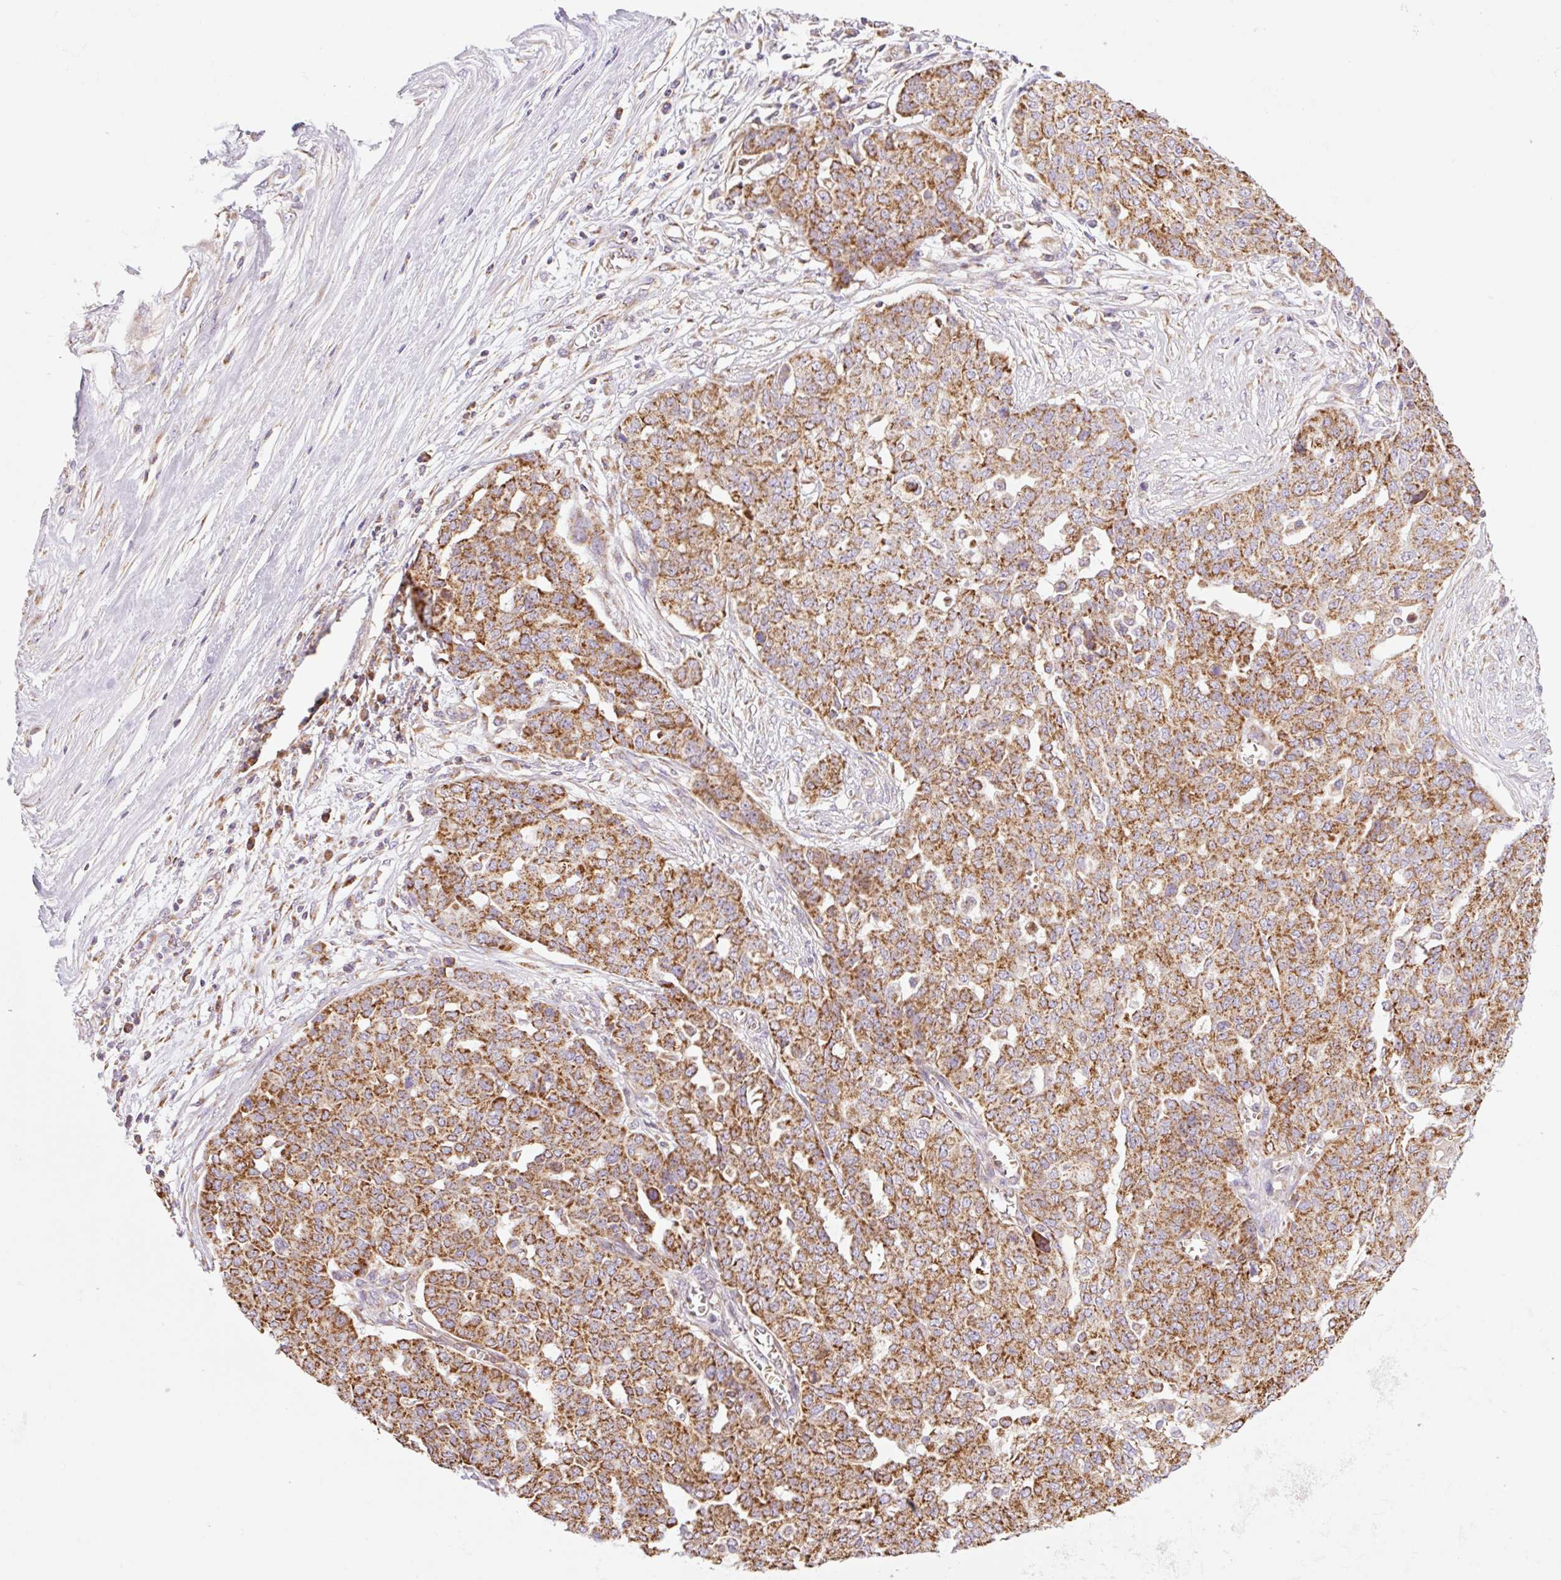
{"staining": {"intensity": "strong", "quantity": ">75%", "location": "cytoplasmic/membranous"}, "tissue": "ovarian cancer", "cell_type": "Tumor cells", "image_type": "cancer", "snomed": [{"axis": "morphology", "description": "Cystadenocarcinoma, serous, NOS"}, {"axis": "topography", "description": "Soft tissue"}, {"axis": "topography", "description": "Ovary"}], "caption": "Tumor cells show strong cytoplasmic/membranous positivity in about >75% of cells in ovarian serous cystadenocarcinoma.", "gene": "GOSR2", "patient": {"sex": "female", "age": 57}}